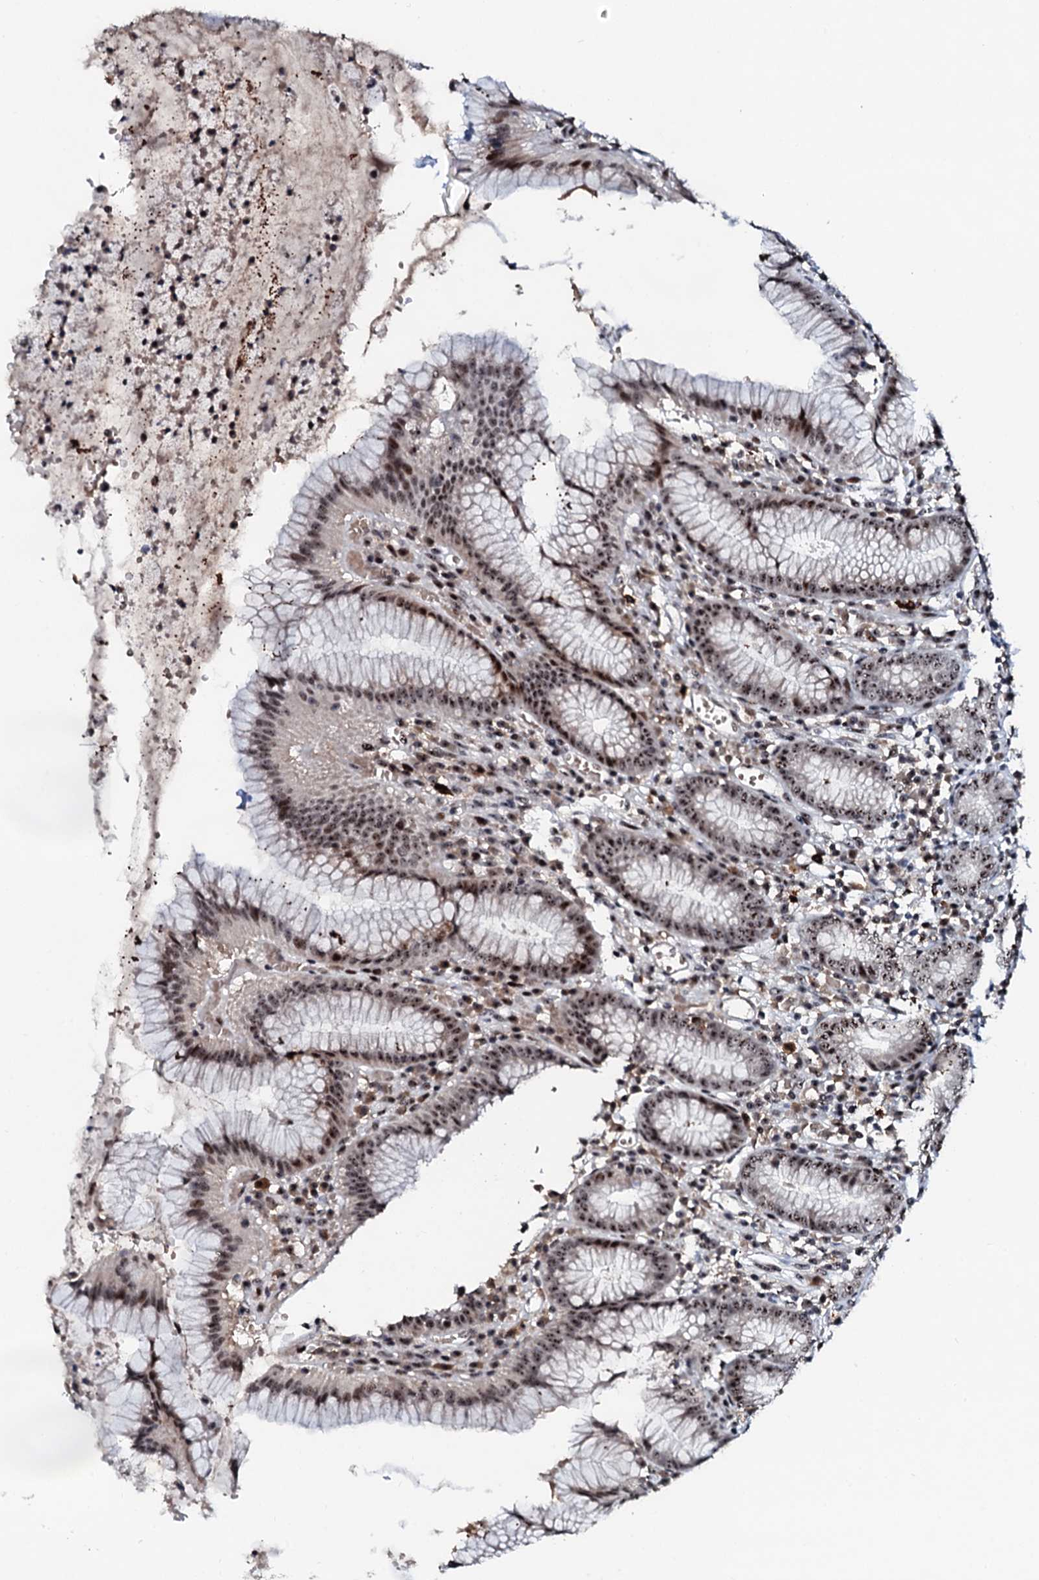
{"staining": {"intensity": "moderate", "quantity": "25%-75%", "location": "nuclear"}, "tissue": "stomach", "cell_type": "Glandular cells", "image_type": "normal", "snomed": [{"axis": "morphology", "description": "Normal tissue, NOS"}, {"axis": "topography", "description": "Stomach"}], "caption": "Protein expression analysis of unremarkable stomach demonstrates moderate nuclear positivity in about 25%-75% of glandular cells.", "gene": "NEUROG3", "patient": {"sex": "male", "age": 55}}